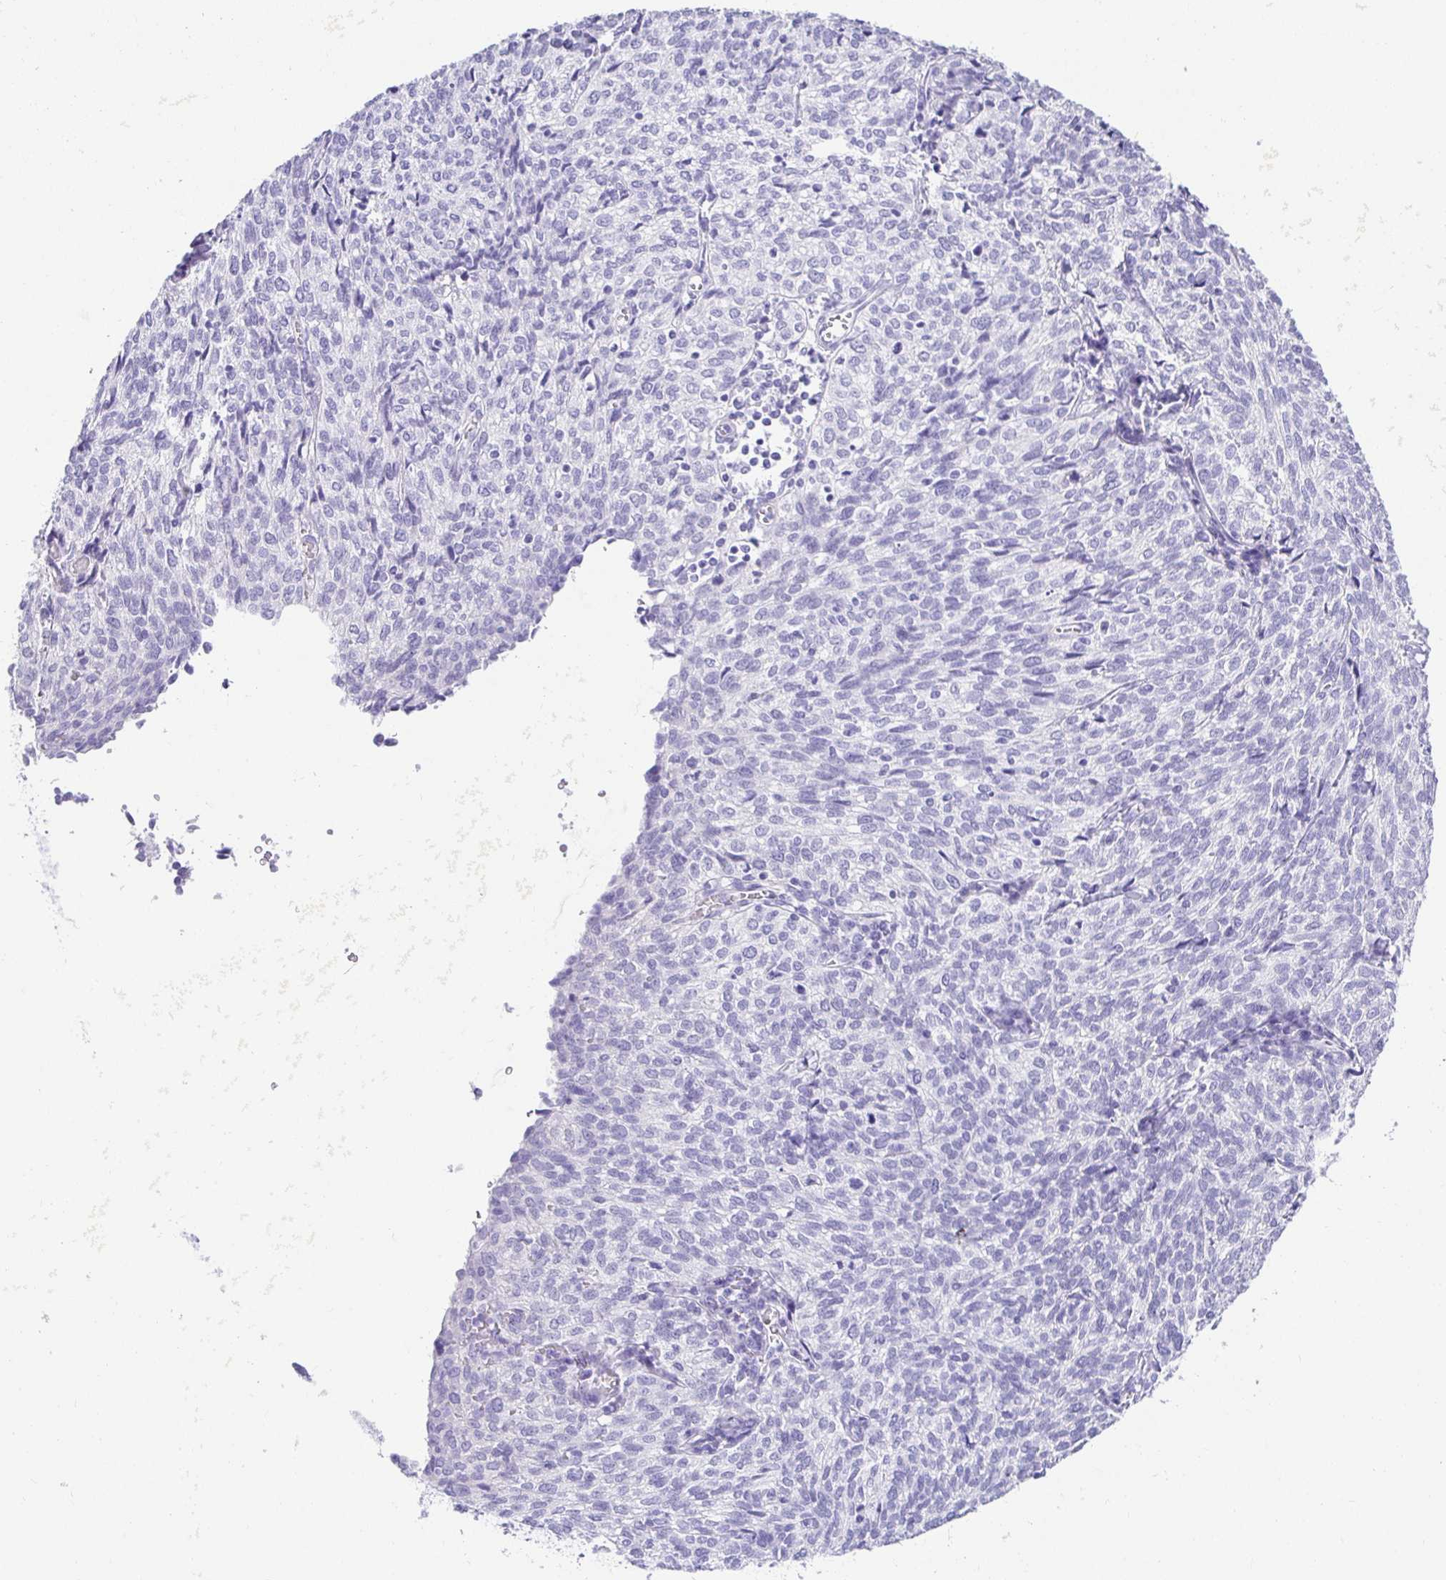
{"staining": {"intensity": "negative", "quantity": "none", "location": "none"}, "tissue": "cervical cancer", "cell_type": "Tumor cells", "image_type": "cancer", "snomed": [{"axis": "morphology", "description": "Normal tissue, NOS"}, {"axis": "morphology", "description": "Squamous cell carcinoma, NOS"}, {"axis": "topography", "description": "Vagina"}, {"axis": "topography", "description": "Cervix"}], "caption": "The photomicrograph displays no significant positivity in tumor cells of cervical squamous cell carcinoma.", "gene": "CHAT", "patient": {"sex": "female", "age": 45}}